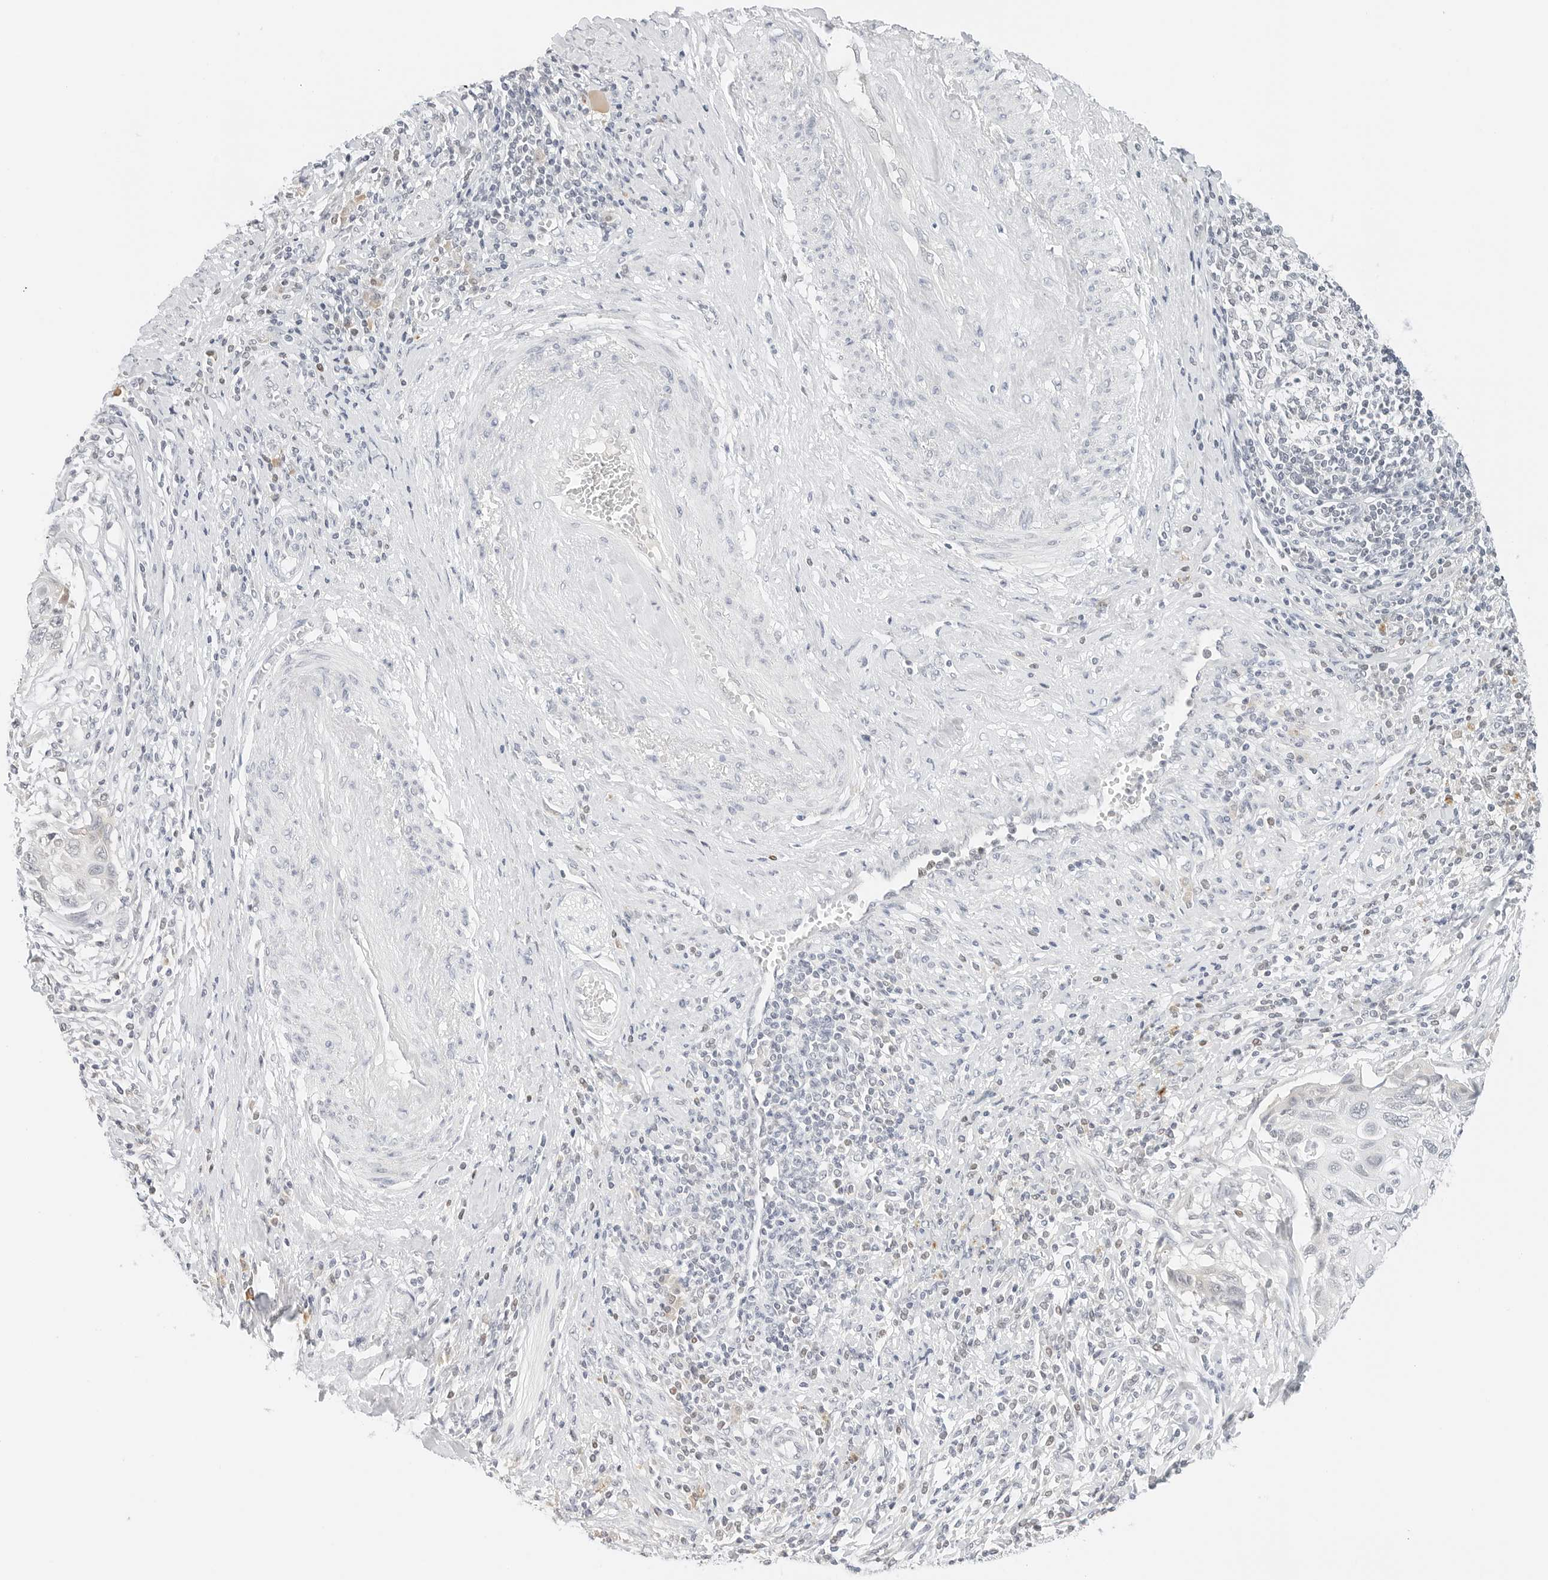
{"staining": {"intensity": "negative", "quantity": "none", "location": "none"}, "tissue": "cervical cancer", "cell_type": "Tumor cells", "image_type": "cancer", "snomed": [{"axis": "morphology", "description": "Squamous cell carcinoma, NOS"}, {"axis": "topography", "description": "Cervix"}], "caption": "High power microscopy histopathology image of an IHC image of cervical cancer, revealing no significant positivity in tumor cells.", "gene": "NEO1", "patient": {"sex": "female", "age": 70}}